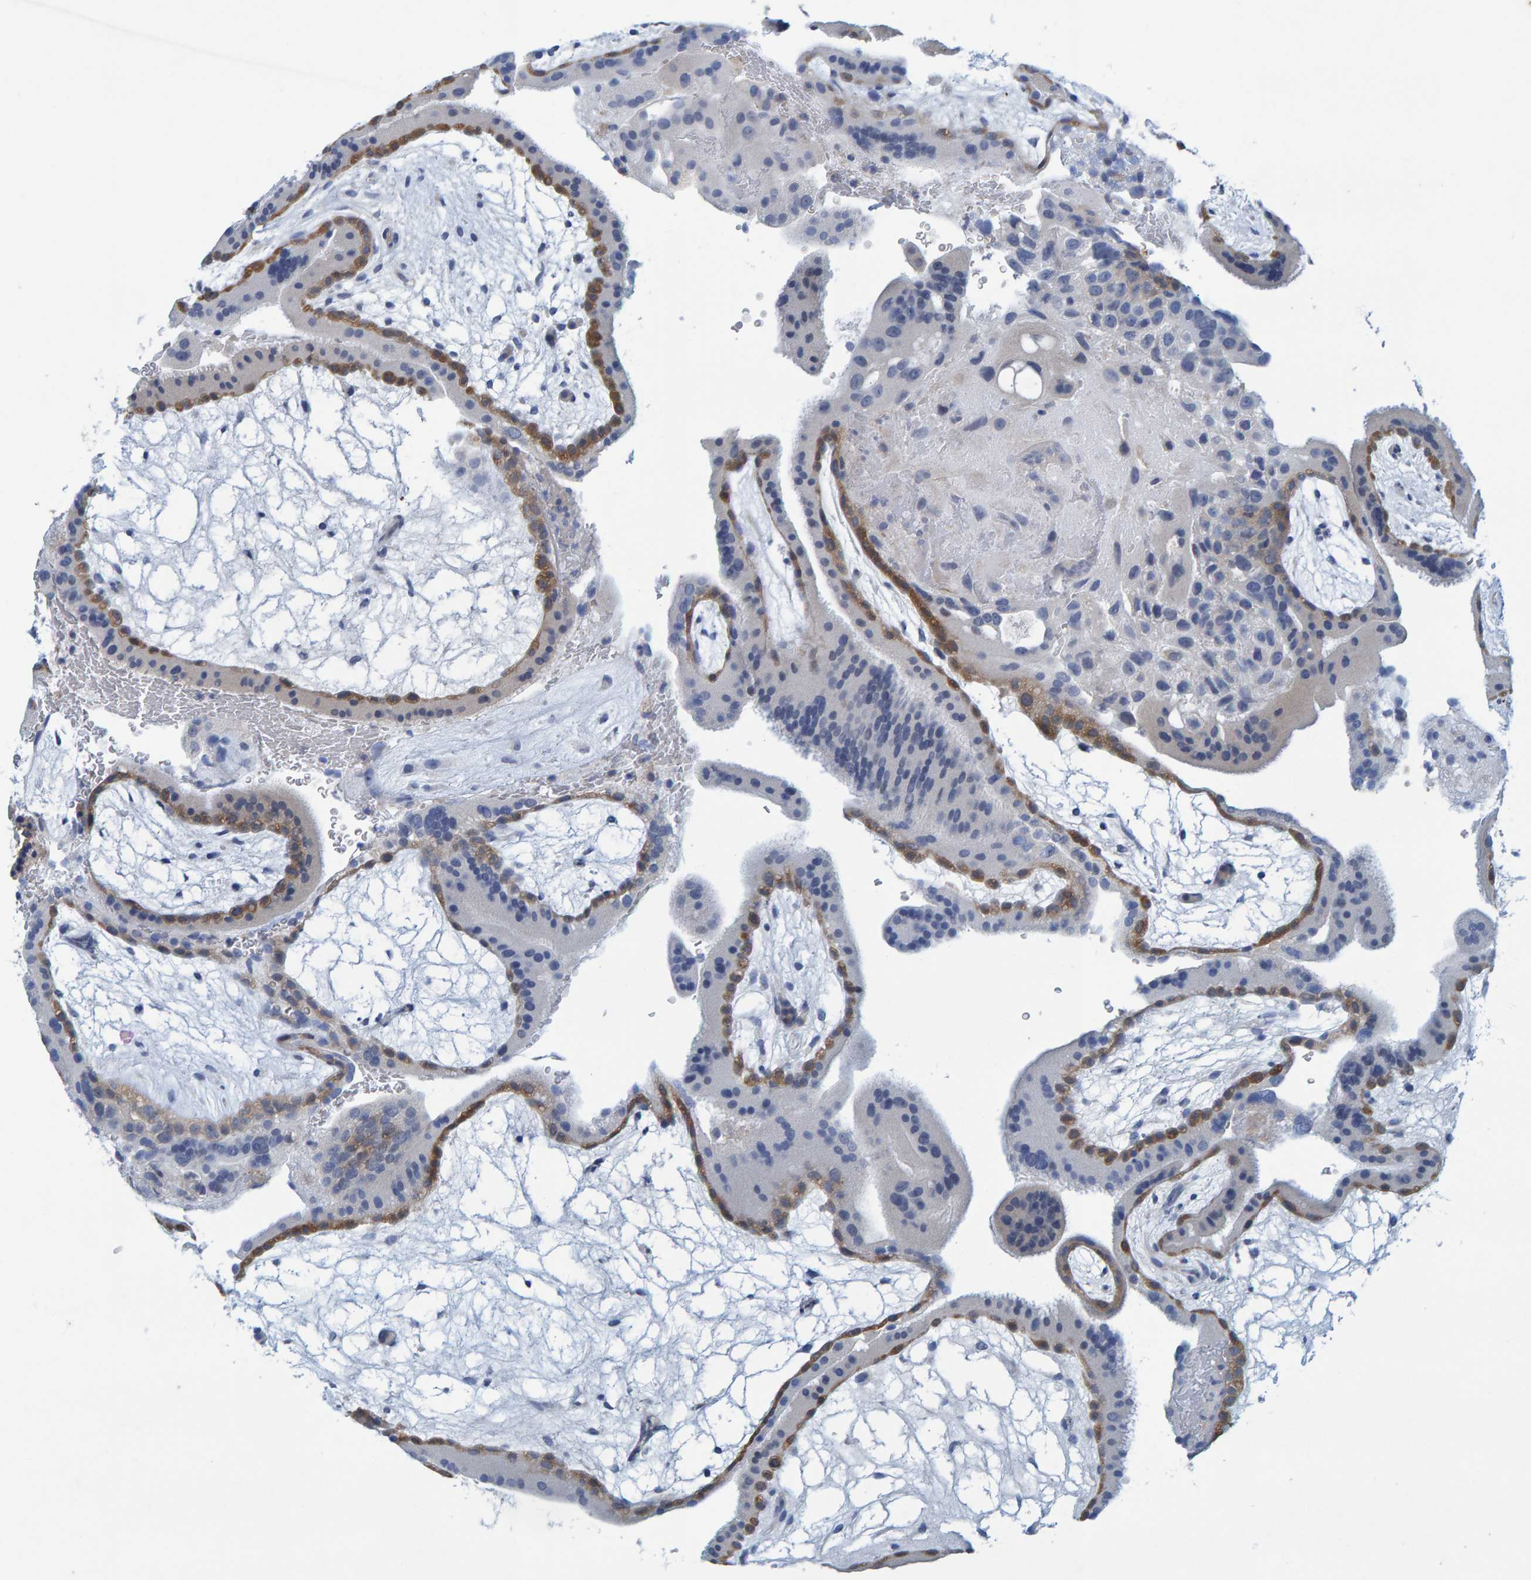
{"staining": {"intensity": "negative", "quantity": "none", "location": "none"}, "tissue": "placenta", "cell_type": "Decidual cells", "image_type": "normal", "snomed": [{"axis": "morphology", "description": "Normal tissue, NOS"}, {"axis": "topography", "description": "Placenta"}], "caption": "Micrograph shows no significant protein positivity in decidual cells of benign placenta. (DAB (3,3'-diaminobenzidine) immunohistochemistry (IHC), high magnification).", "gene": "ALAD", "patient": {"sex": "female", "age": 19}}